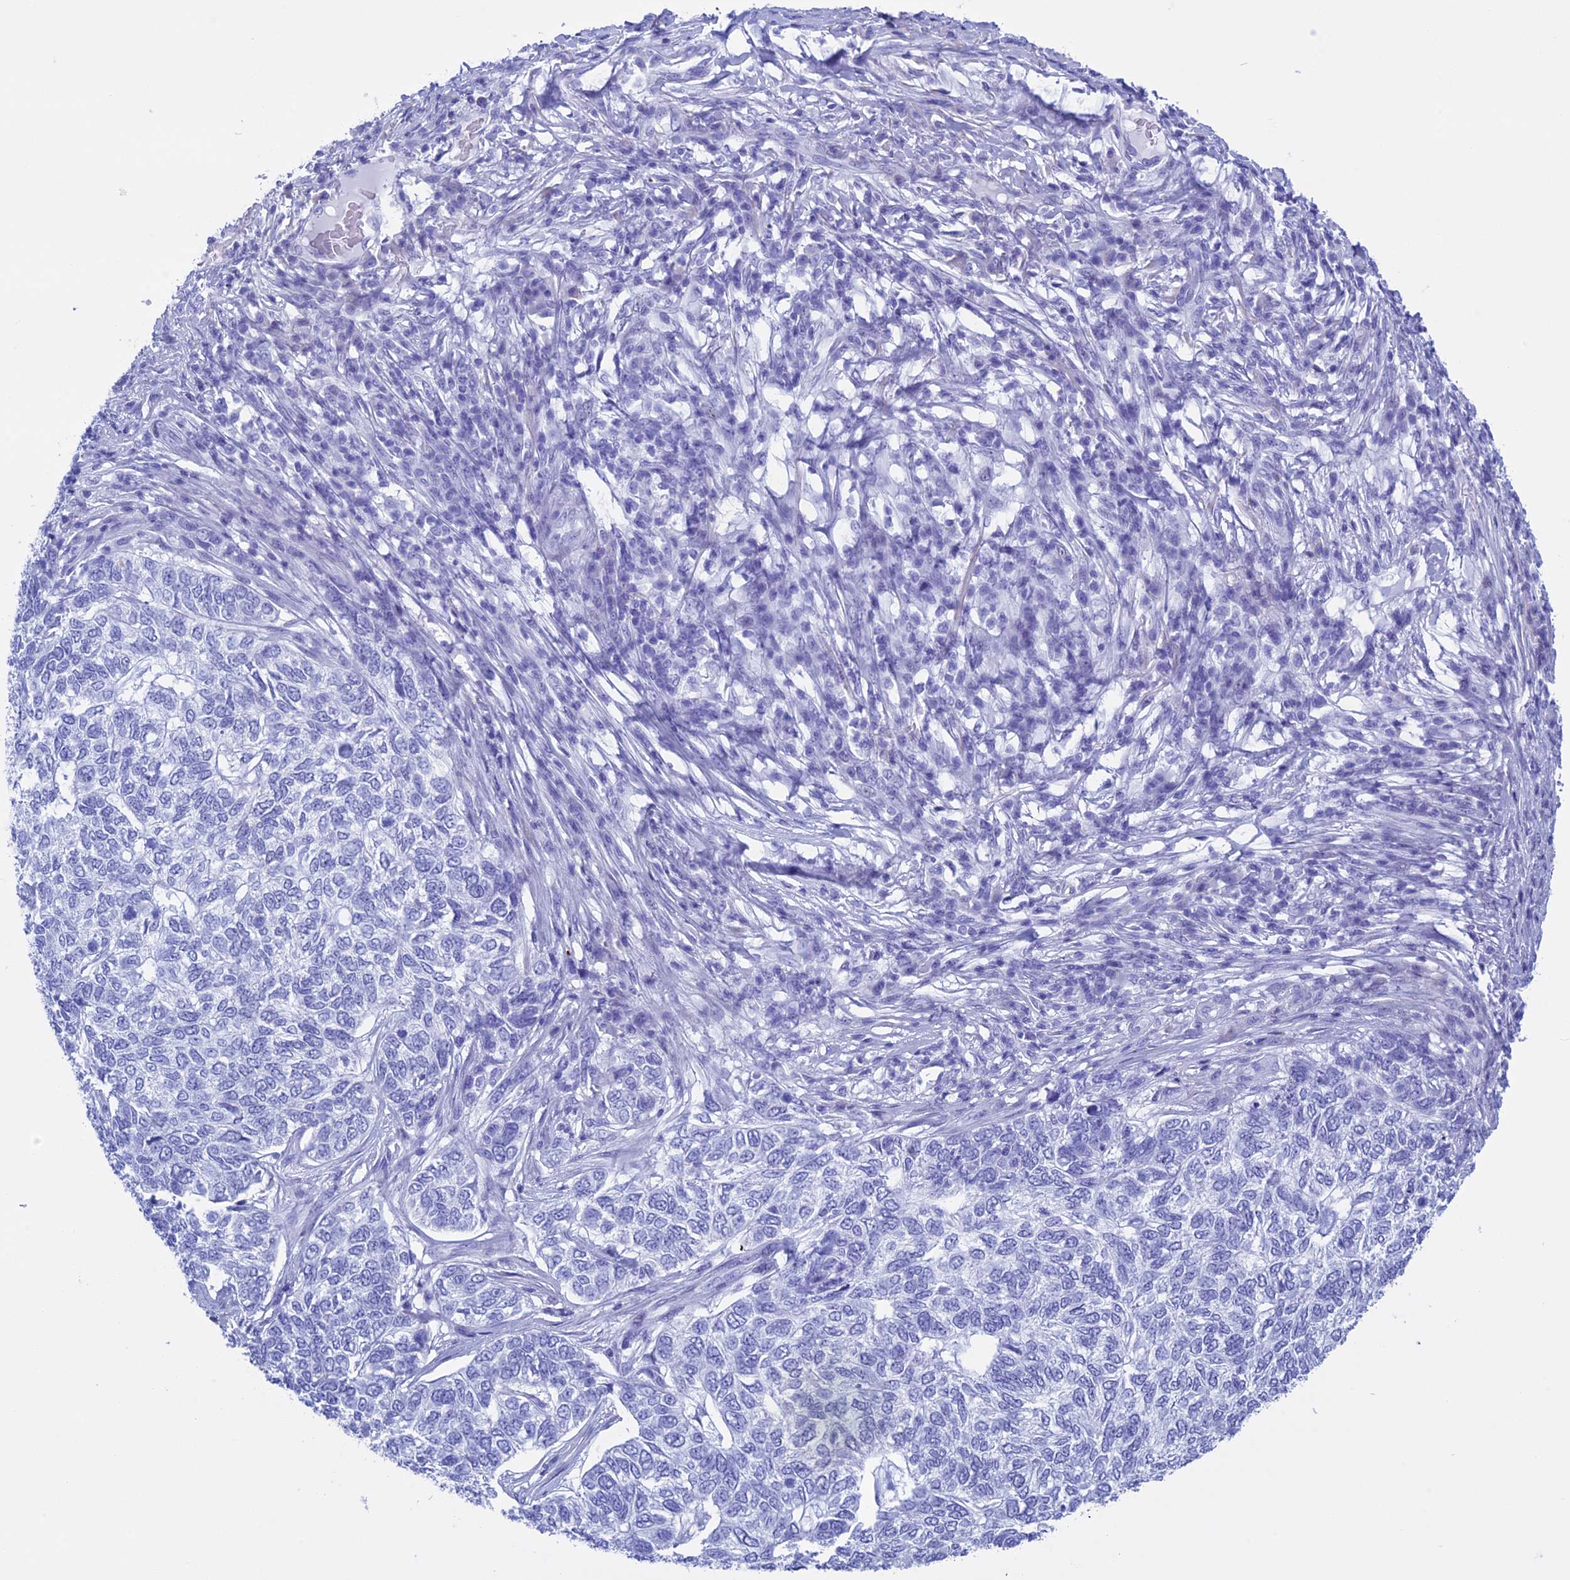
{"staining": {"intensity": "negative", "quantity": "none", "location": "none"}, "tissue": "skin cancer", "cell_type": "Tumor cells", "image_type": "cancer", "snomed": [{"axis": "morphology", "description": "Basal cell carcinoma"}, {"axis": "topography", "description": "Skin"}], "caption": "A histopathology image of human basal cell carcinoma (skin) is negative for staining in tumor cells. The staining is performed using DAB (3,3'-diaminobenzidine) brown chromogen with nuclei counter-stained in using hematoxylin.", "gene": "KCTD21", "patient": {"sex": "female", "age": 65}}